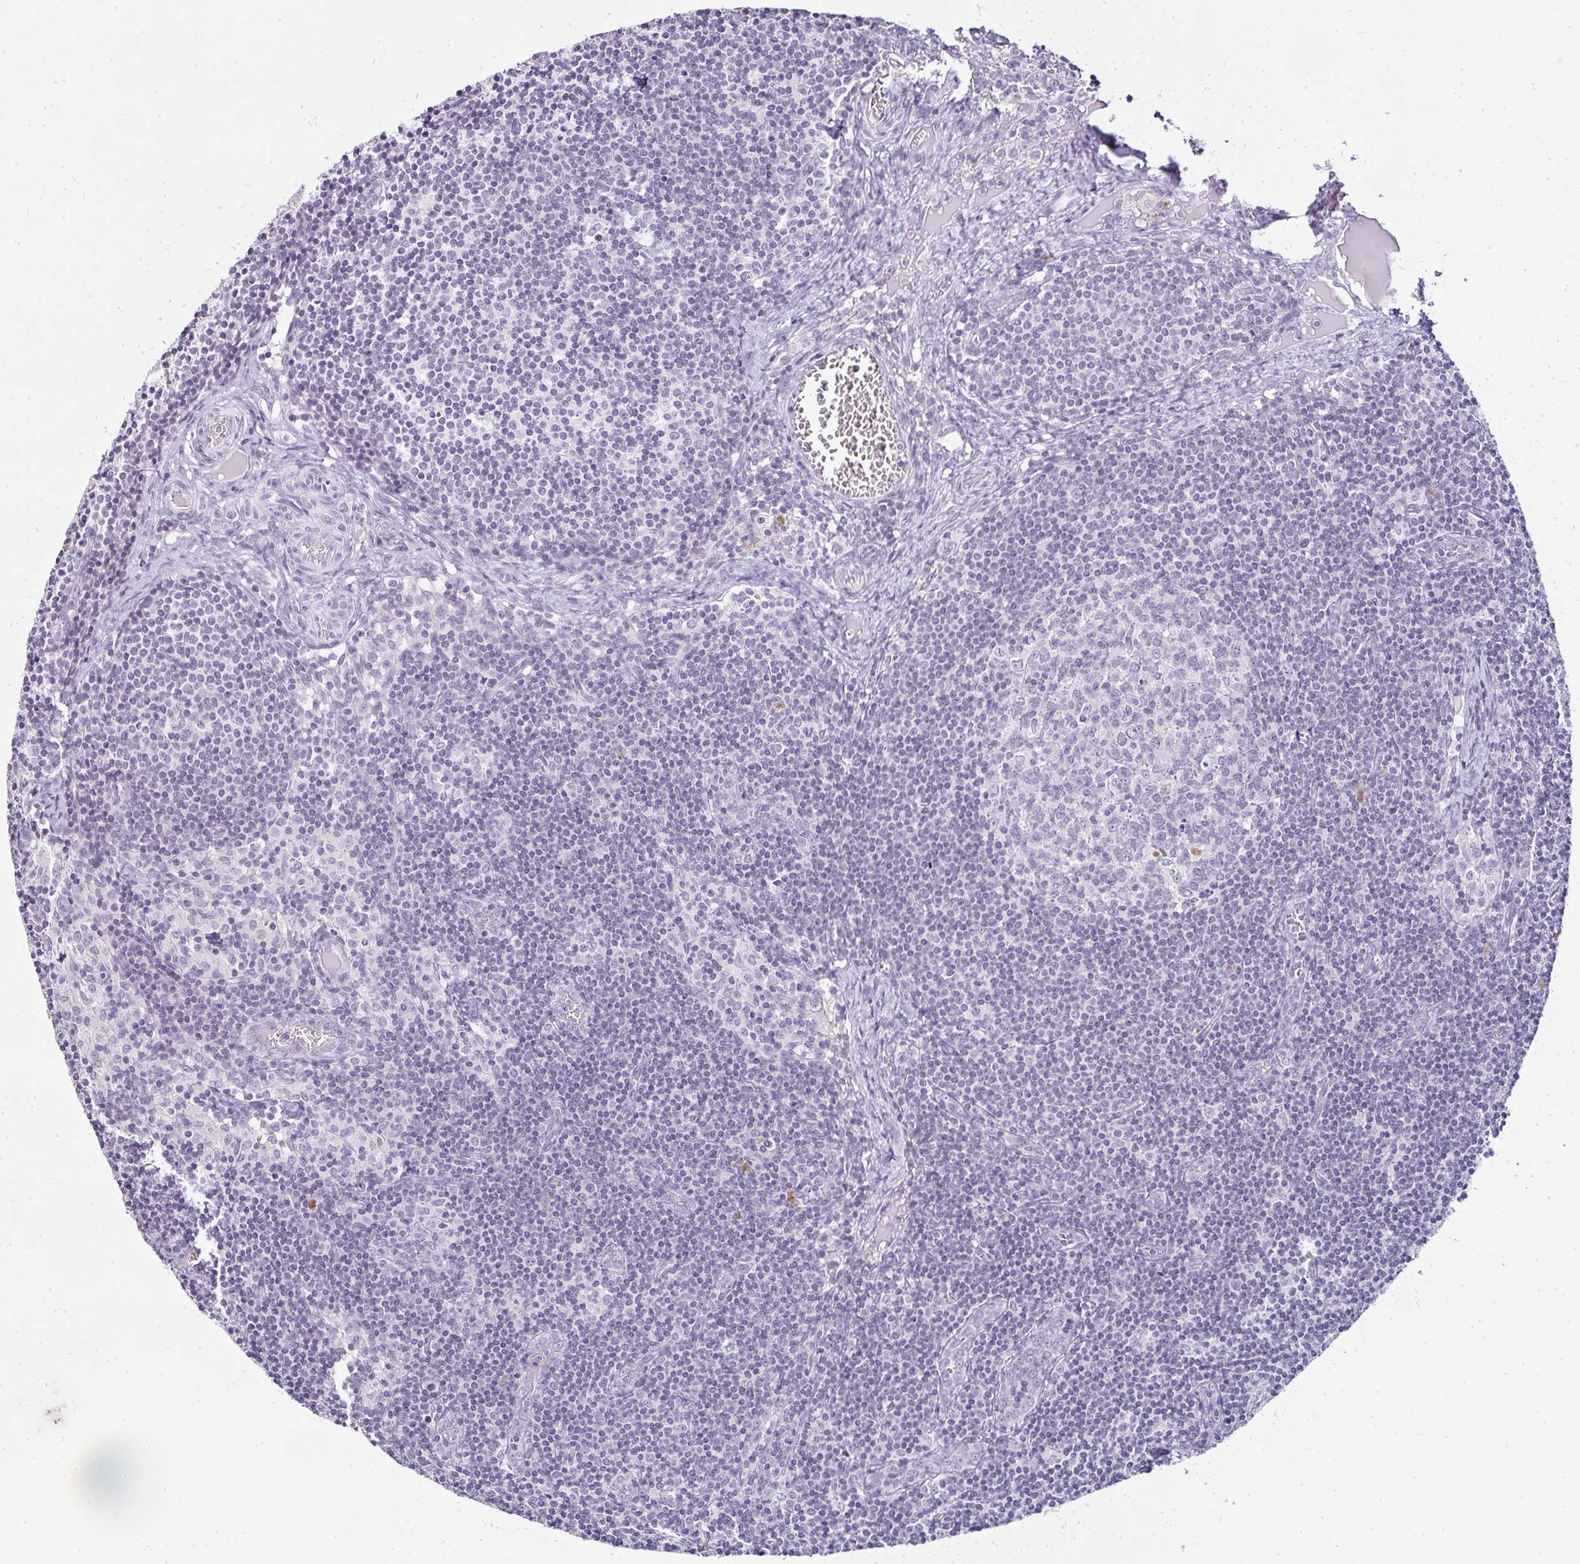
{"staining": {"intensity": "negative", "quantity": "none", "location": "none"}, "tissue": "lymph node", "cell_type": "Germinal center cells", "image_type": "normal", "snomed": [{"axis": "morphology", "description": "Normal tissue, NOS"}, {"axis": "topography", "description": "Lymph node"}], "caption": "This is an immunohistochemistry histopathology image of benign human lymph node. There is no staining in germinal center cells.", "gene": "SERPINB3", "patient": {"sex": "female", "age": 31}}